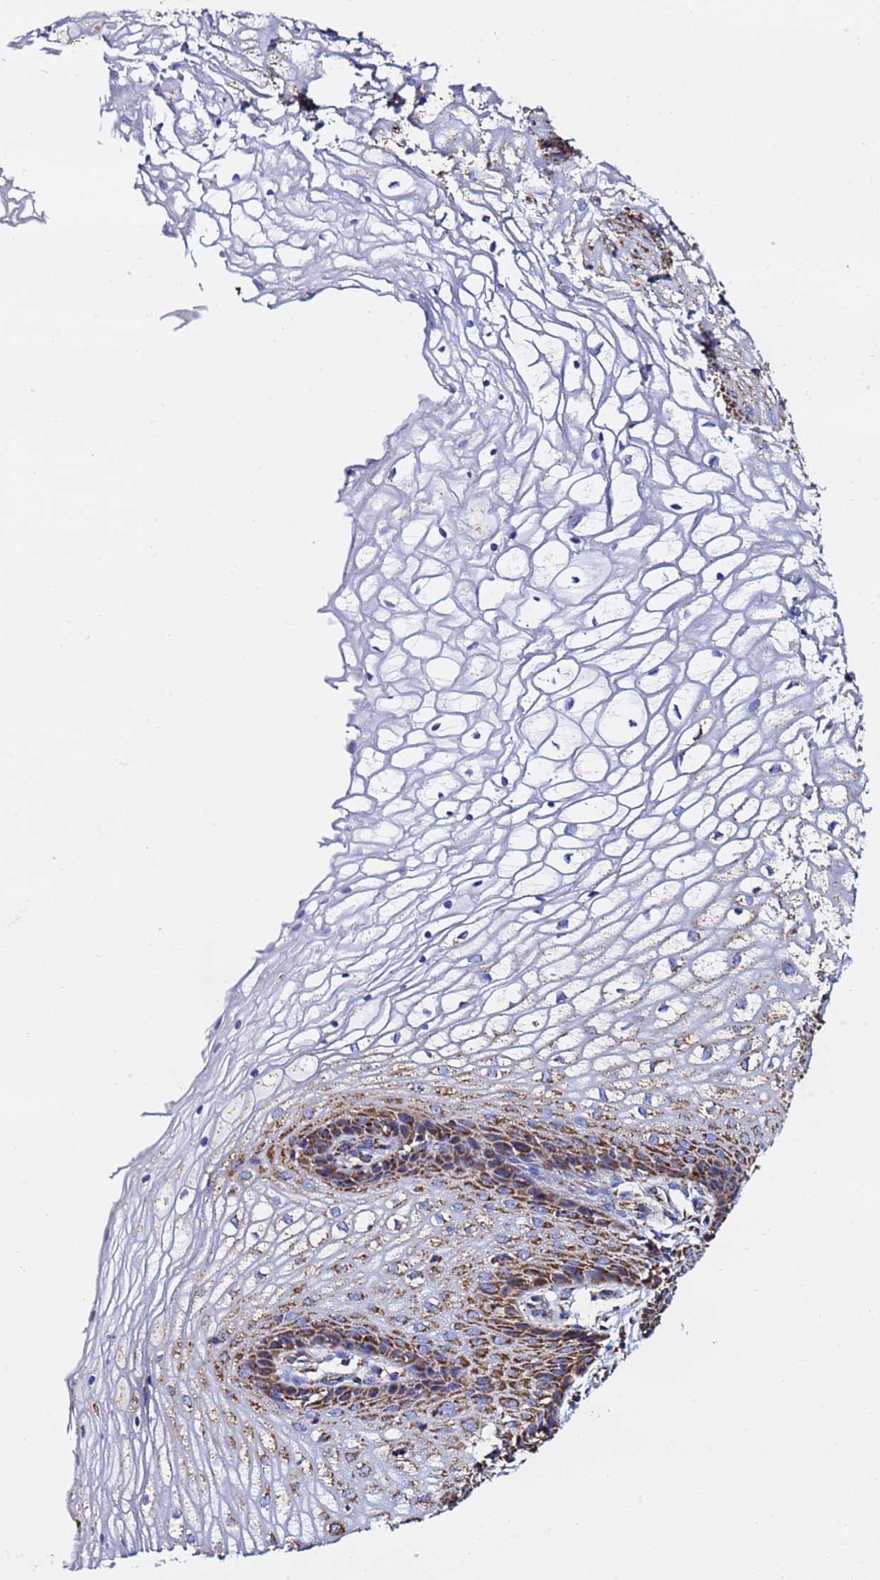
{"staining": {"intensity": "strong", "quantity": "25%-75%", "location": "cytoplasmic/membranous"}, "tissue": "vagina", "cell_type": "Squamous epithelial cells", "image_type": "normal", "snomed": [{"axis": "morphology", "description": "Normal tissue, NOS"}, {"axis": "topography", "description": "Vagina"}], "caption": "Human vagina stained for a protein (brown) displays strong cytoplasmic/membranous positive staining in about 25%-75% of squamous epithelial cells.", "gene": "PHB2", "patient": {"sex": "female", "age": 34}}